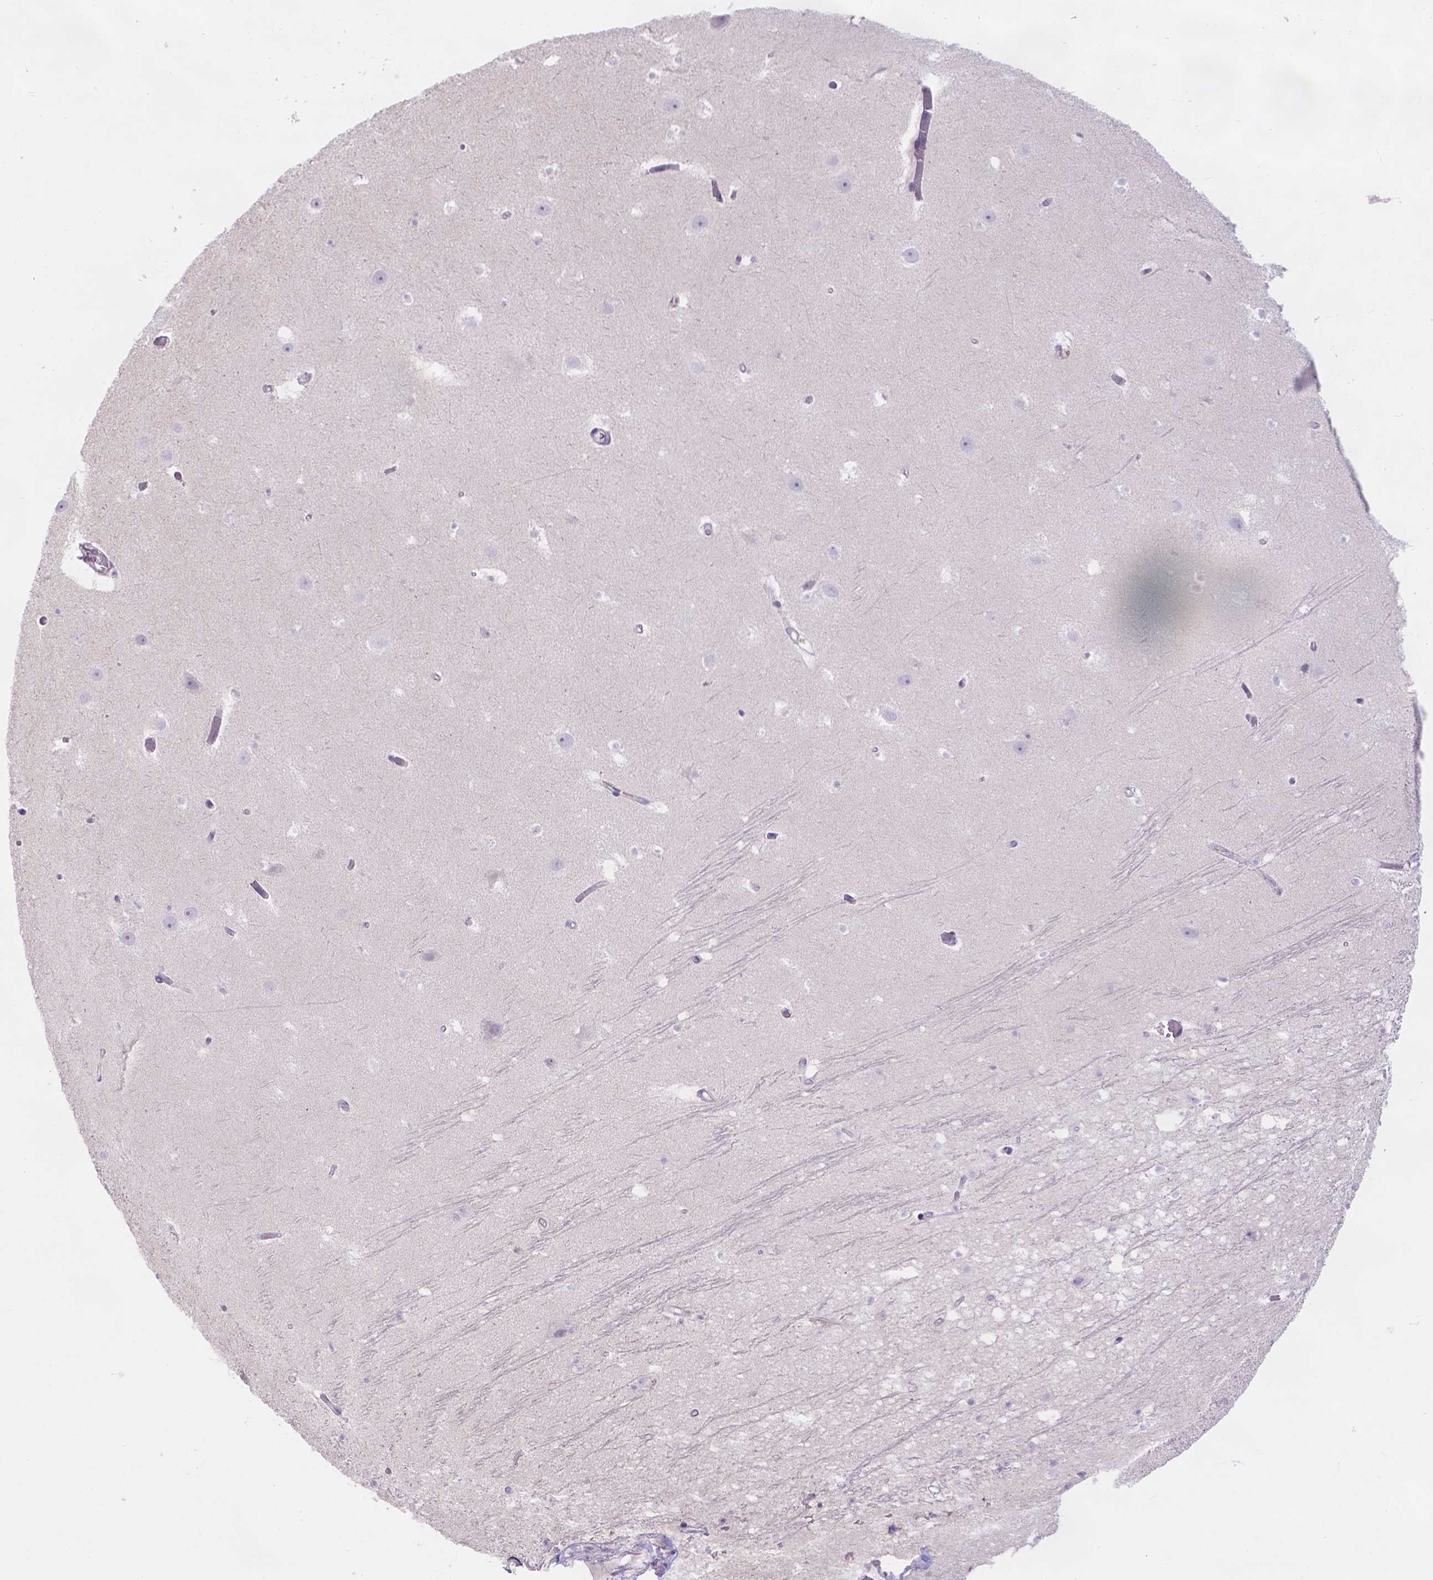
{"staining": {"intensity": "negative", "quantity": "none", "location": "none"}, "tissue": "hippocampus", "cell_type": "Glial cells", "image_type": "normal", "snomed": [{"axis": "morphology", "description": "Normal tissue, NOS"}, {"axis": "topography", "description": "Hippocampus"}], "caption": "Human hippocampus stained for a protein using immunohistochemistry reveals no expression in glial cells.", "gene": "CD96", "patient": {"sex": "male", "age": 26}}